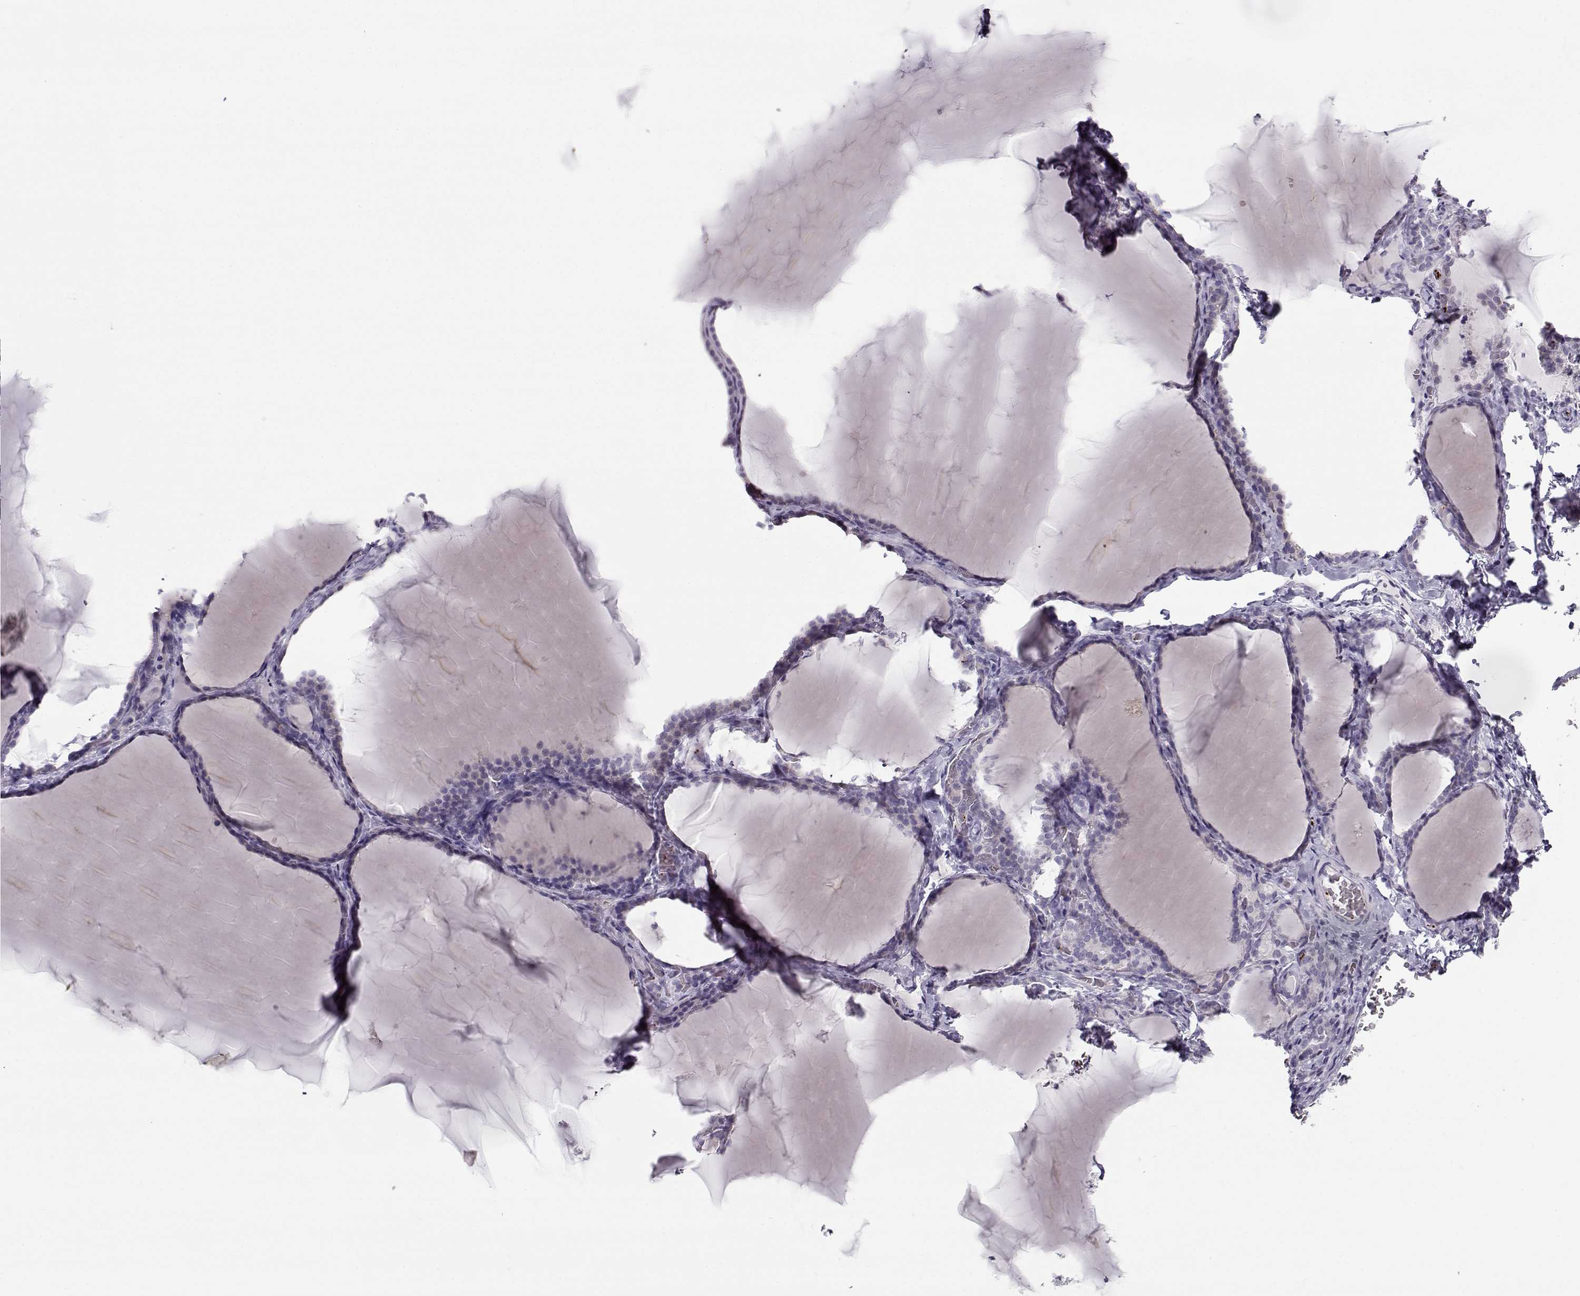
{"staining": {"intensity": "negative", "quantity": "none", "location": "none"}, "tissue": "thyroid gland", "cell_type": "Glandular cells", "image_type": "normal", "snomed": [{"axis": "morphology", "description": "Normal tissue, NOS"}, {"axis": "morphology", "description": "Hyperplasia, NOS"}, {"axis": "topography", "description": "Thyroid gland"}], "caption": "Glandular cells are negative for brown protein staining in unremarkable thyroid gland. (DAB (3,3'-diaminobenzidine) IHC with hematoxylin counter stain).", "gene": "KLF17", "patient": {"sex": "female", "age": 27}}